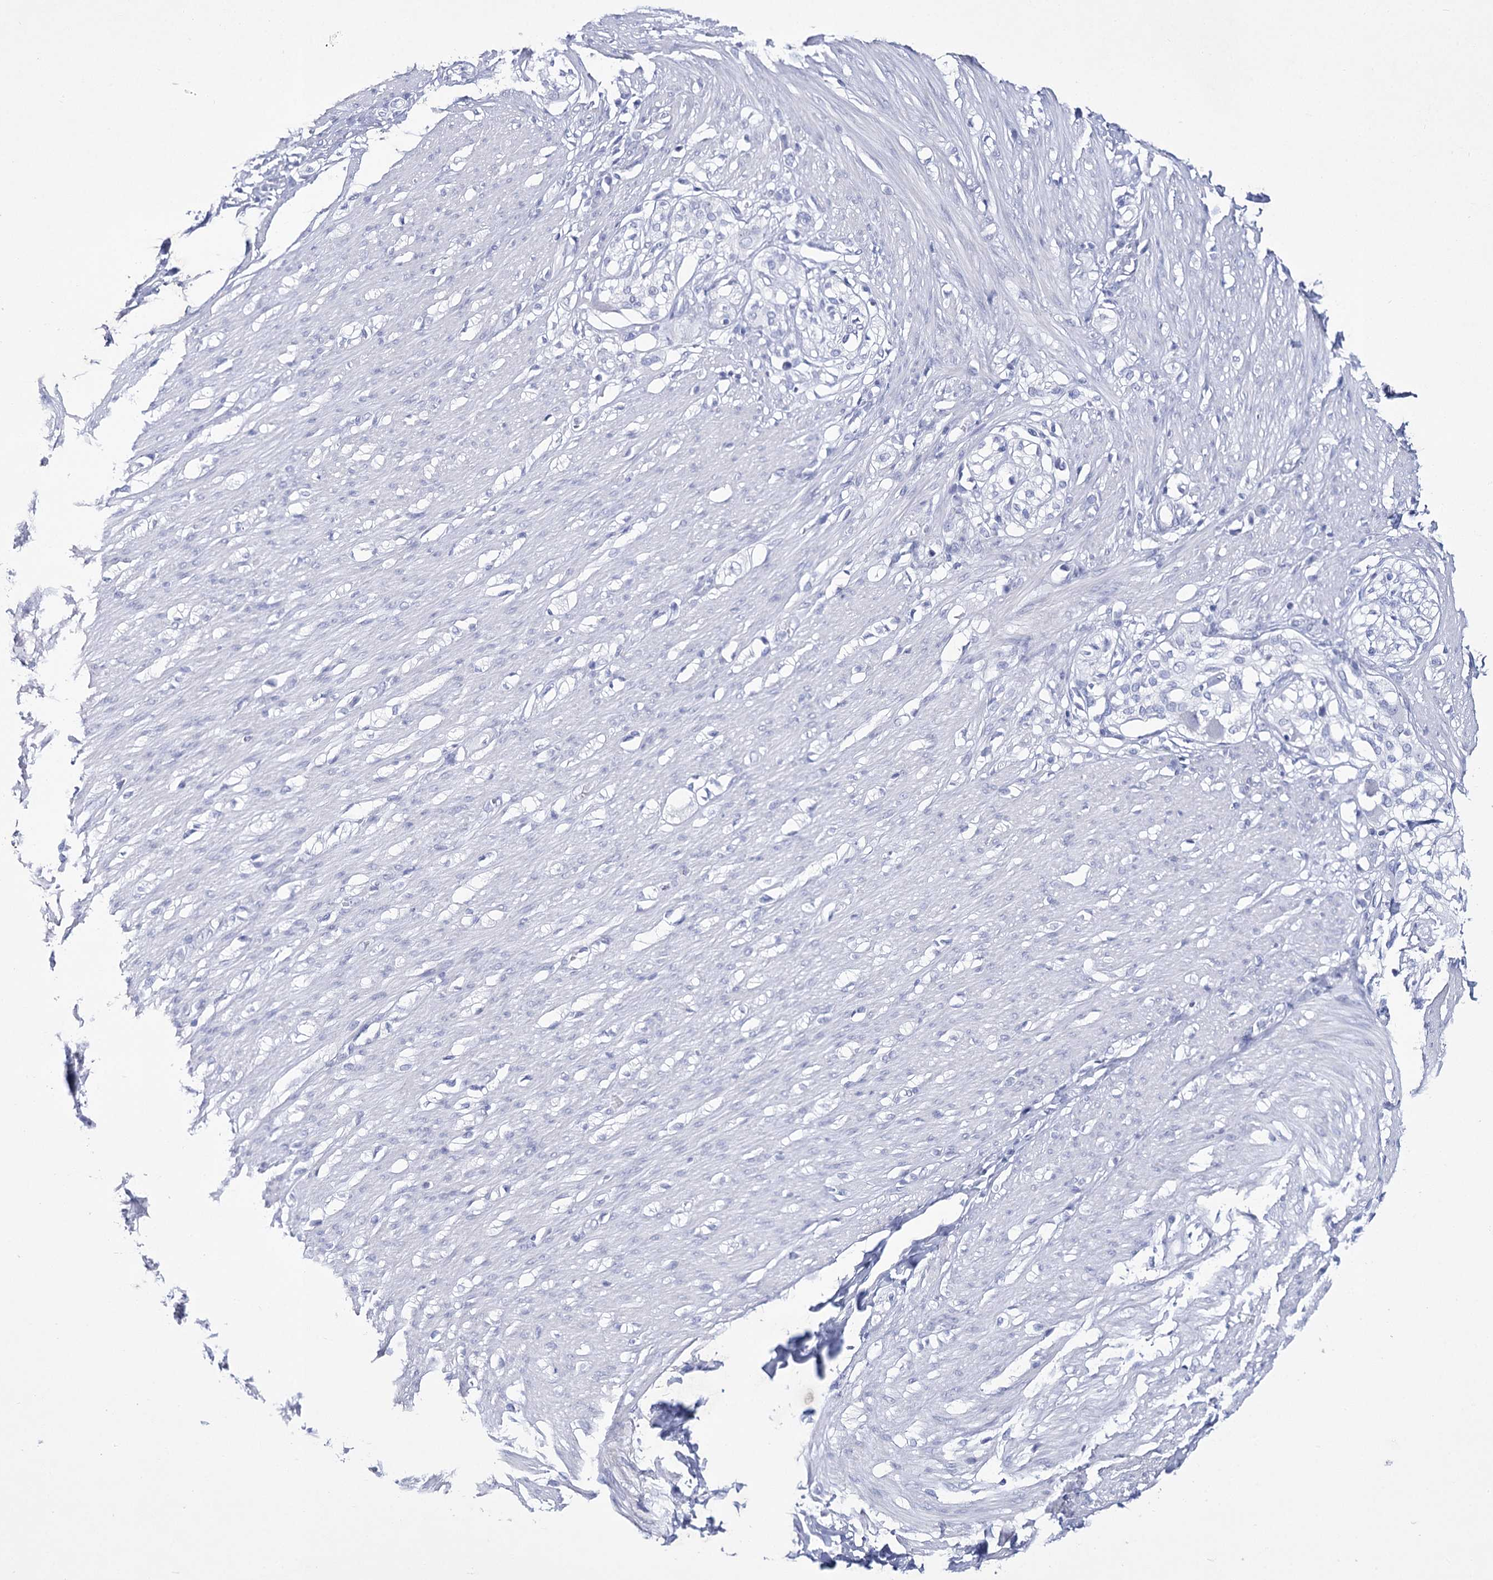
{"staining": {"intensity": "negative", "quantity": "none", "location": "none"}, "tissue": "smooth muscle", "cell_type": "Smooth muscle cells", "image_type": "normal", "snomed": [{"axis": "morphology", "description": "Normal tissue, NOS"}, {"axis": "morphology", "description": "Adenocarcinoma, NOS"}, {"axis": "topography", "description": "Colon"}, {"axis": "topography", "description": "Peripheral nerve tissue"}], "caption": "This is an immunohistochemistry micrograph of normal human smooth muscle. There is no staining in smooth muscle cells.", "gene": "RNF186", "patient": {"sex": "male", "age": 14}}